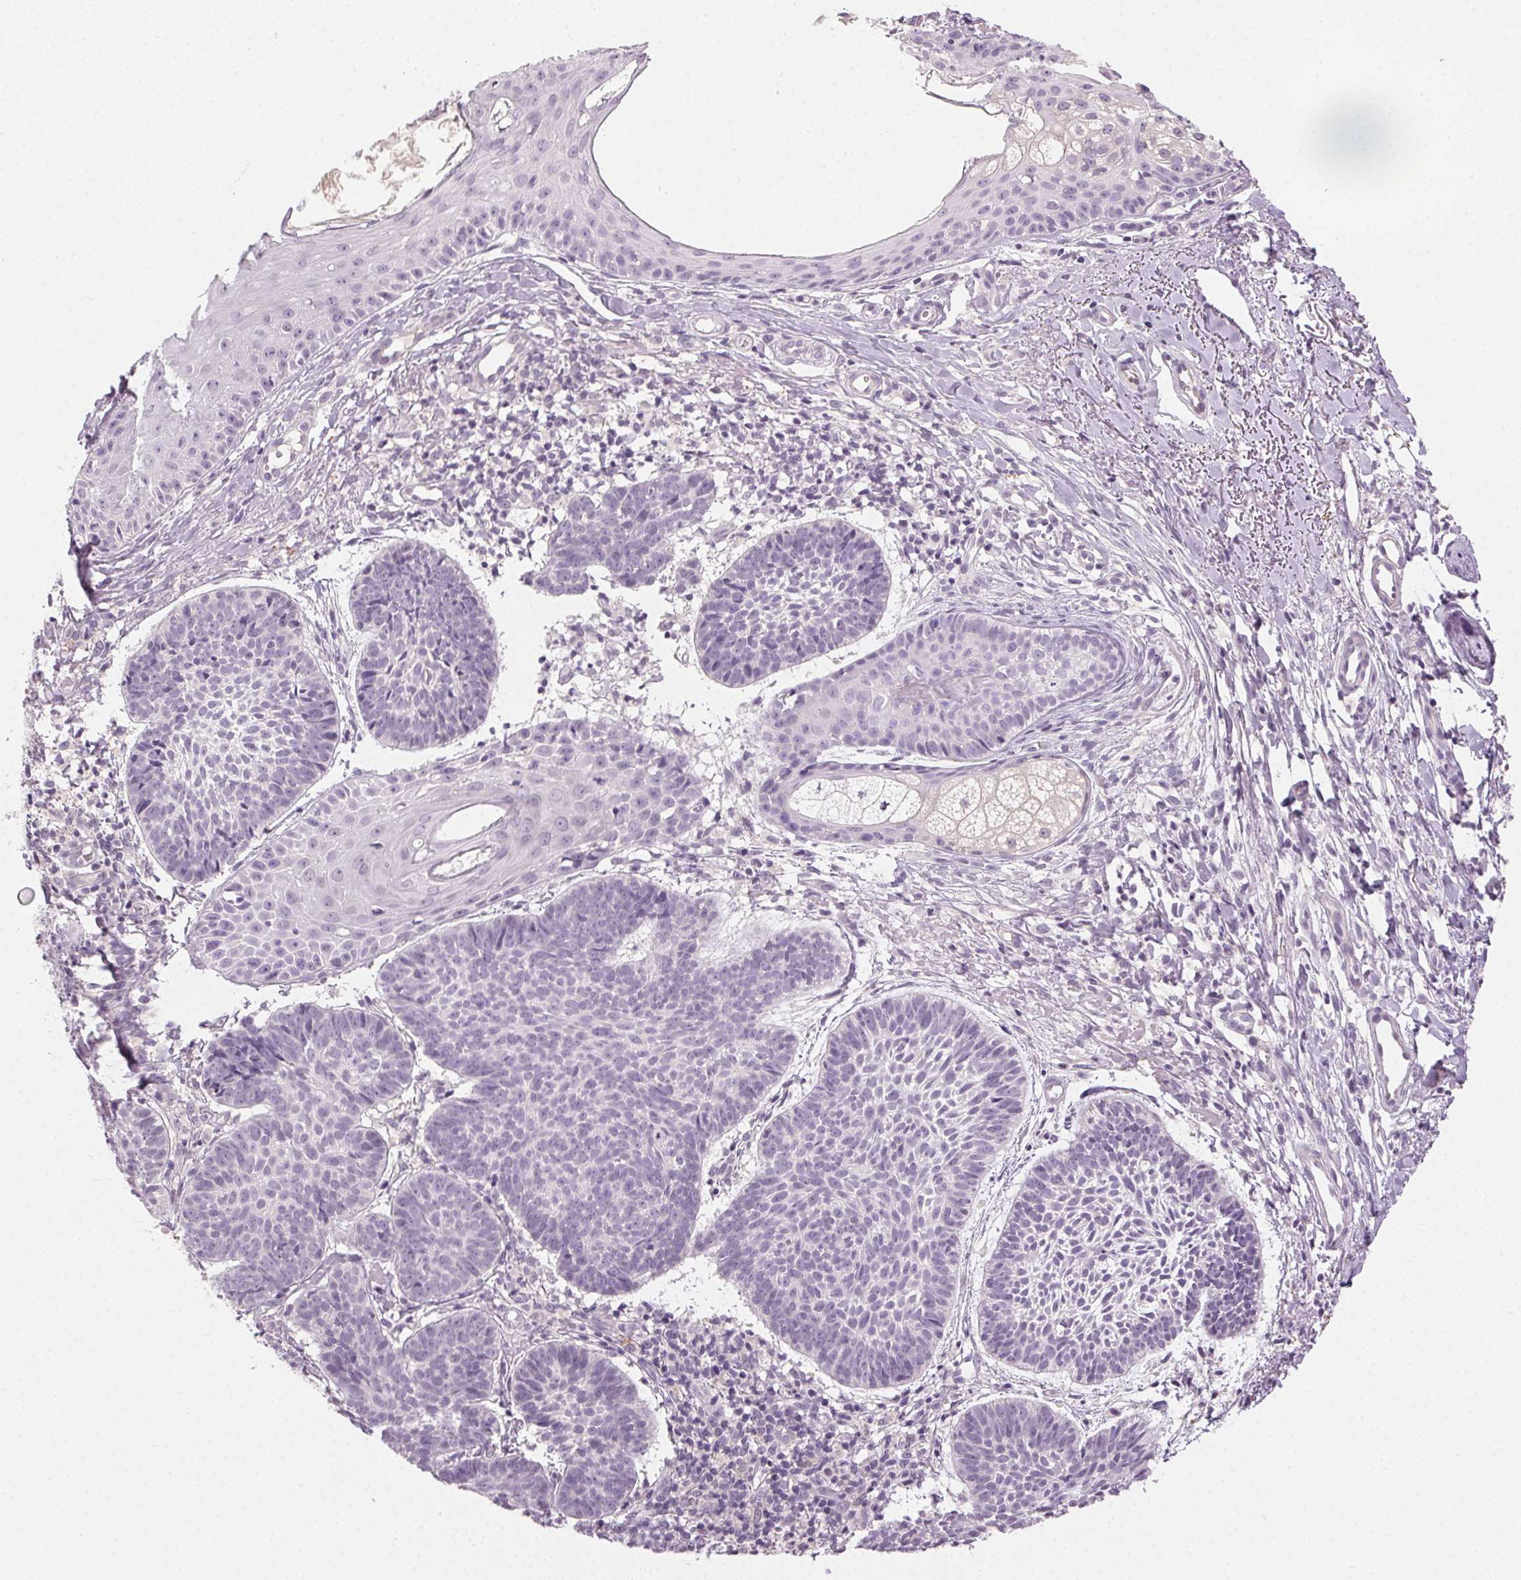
{"staining": {"intensity": "negative", "quantity": "none", "location": "none"}, "tissue": "skin cancer", "cell_type": "Tumor cells", "image_type": "cancer", "snomed": [{"axis": "morphology", "description": "Basal cell carcinoma"}, {"axis": "topography", "description": "Skin"}], "caption": "This is an IHC image of basal cell carcinoma (skin). There is no expression in tumor cells.", "gene": "CLTRN", "patient": {"sex": "male", "age": 72}}